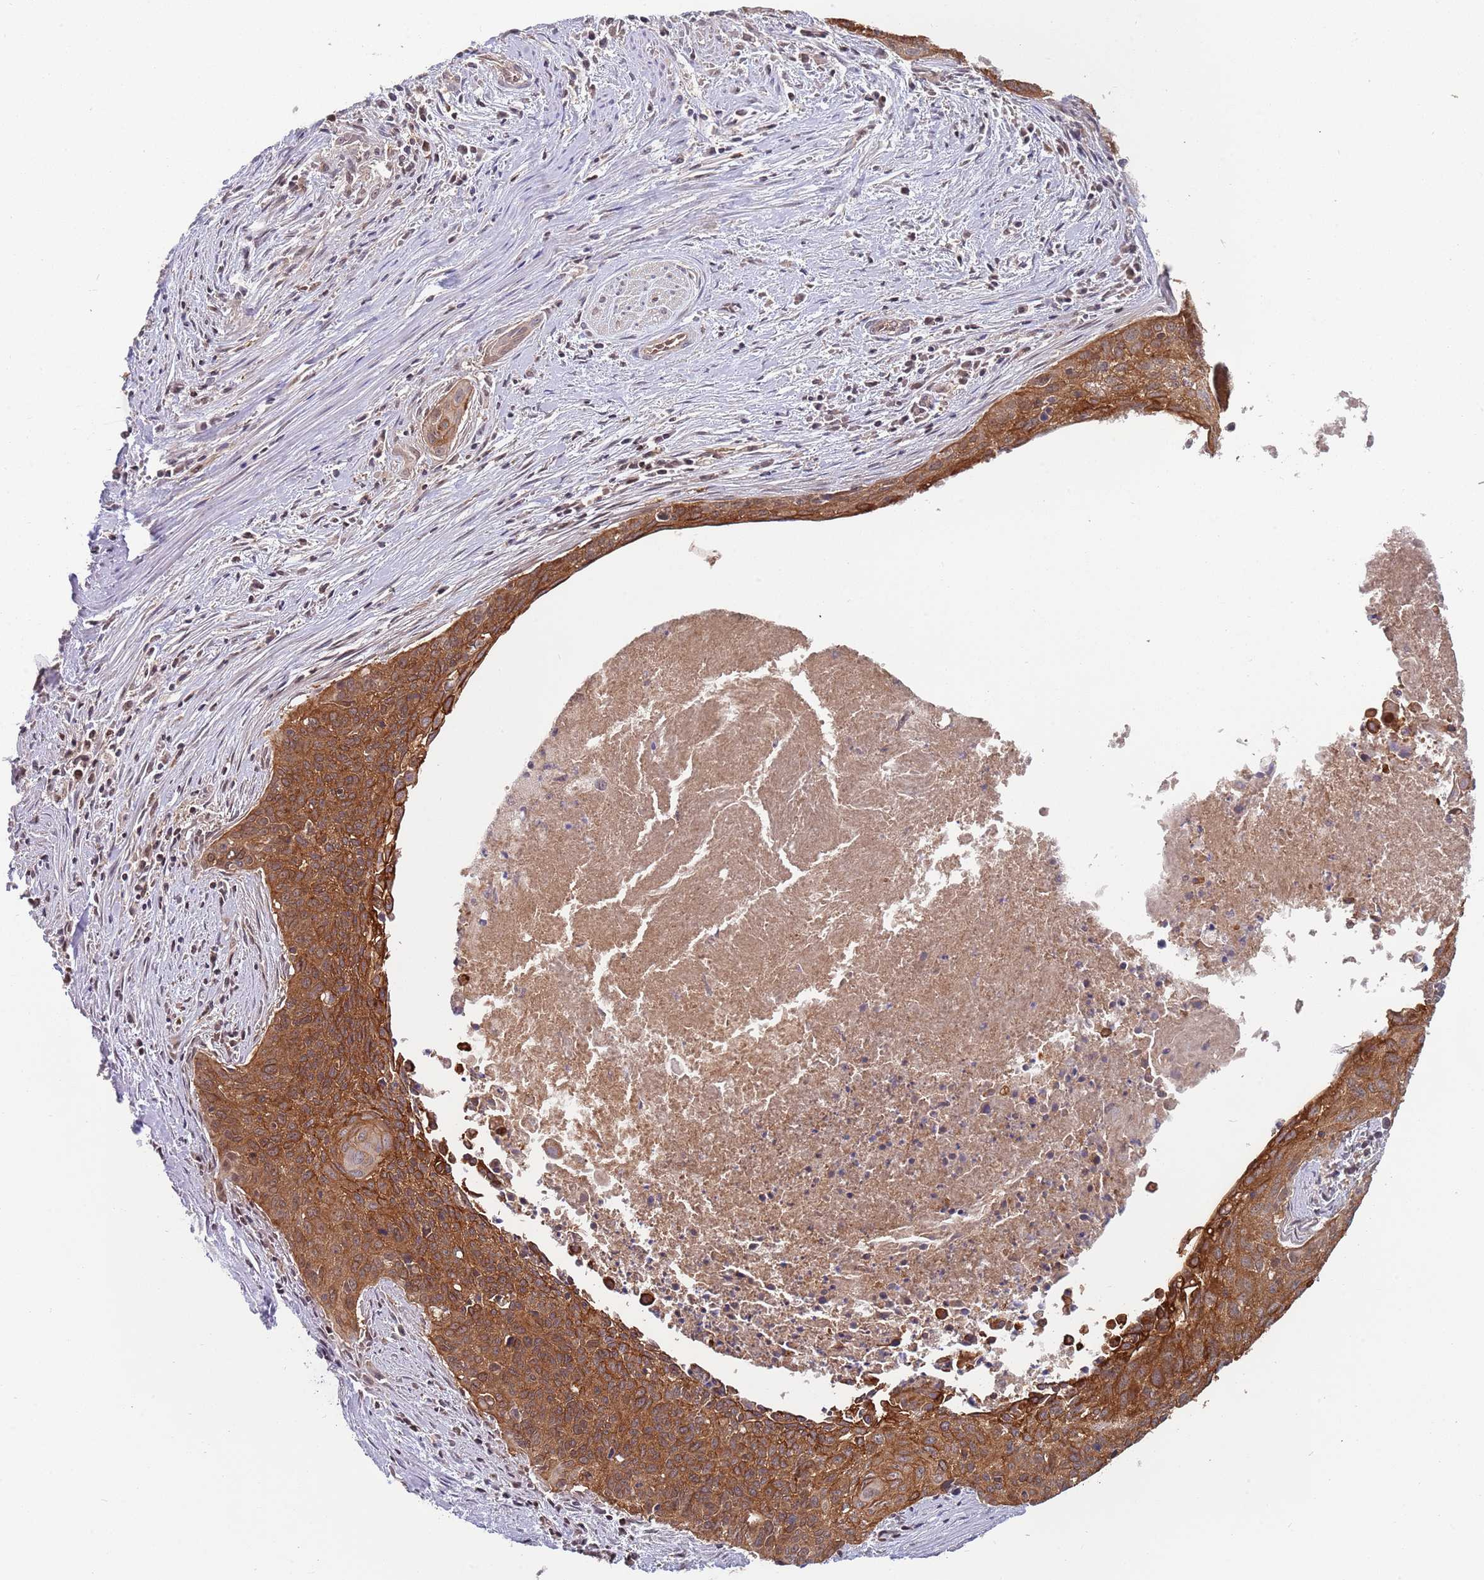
{"staining": {"intensity": "strong", "quantity": ">75%", "location": "cytoplasmic/membranous"}, "tissue": "cervical cancer", "cell_type": "Tumor cells", "image_type": "cancer", "snomed": [{"axis": "morphology", "description": "Squamous cell carcinoma, NOS"}, {"axis": "topography", "description": "Cervix"}], "caption": "Cervical cancer (squamous cell carcinoma) was stained to show a protein in brown. There is high levels of strong cytoplasmic/membranous staining in about >75% of tumor cells.", "gene": "GSDMD", "patient": {"sex": "female", "age": 55}}